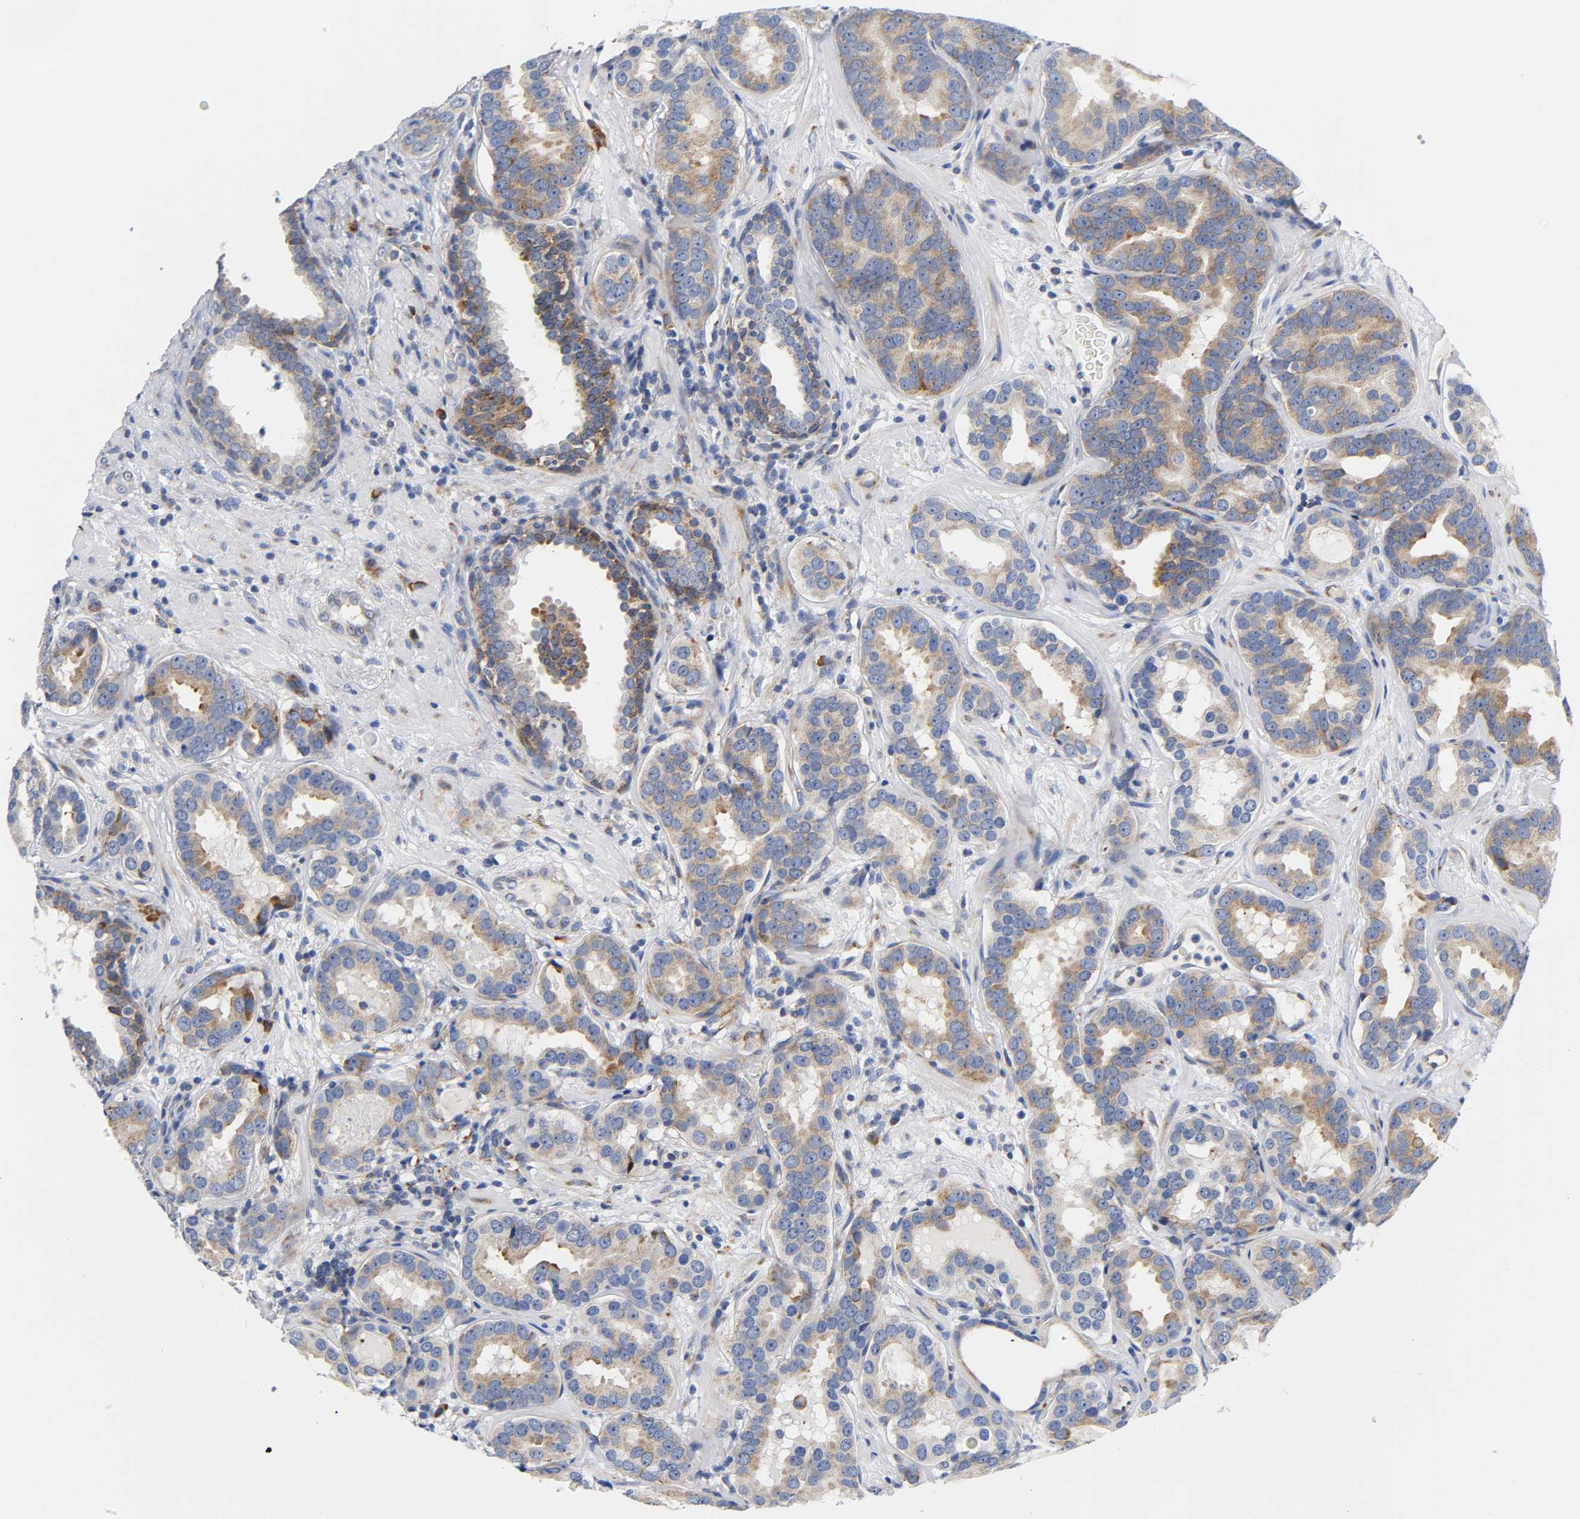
{"staining": {"intensity": "moderate", "quantity": ">75%", "location": "cytoplasmic/membranous"}, "tissue": "prostate cancer", "cell_type": "Tumor cells", "image_type": "cancer", "snomed": [{"axis": "morphology", "description": "Adenocarcinoma, Low grade"}, {"axis": "topography", "description": "Prostate"}], "caption": "Brown immunohistochemical staining in human prostate cancer displays moderate cytoplasmic/membranous positivity in approximately >75% of tumor cells.", "gene": "REL", "patient": {"sex": "male", "age": 59}}